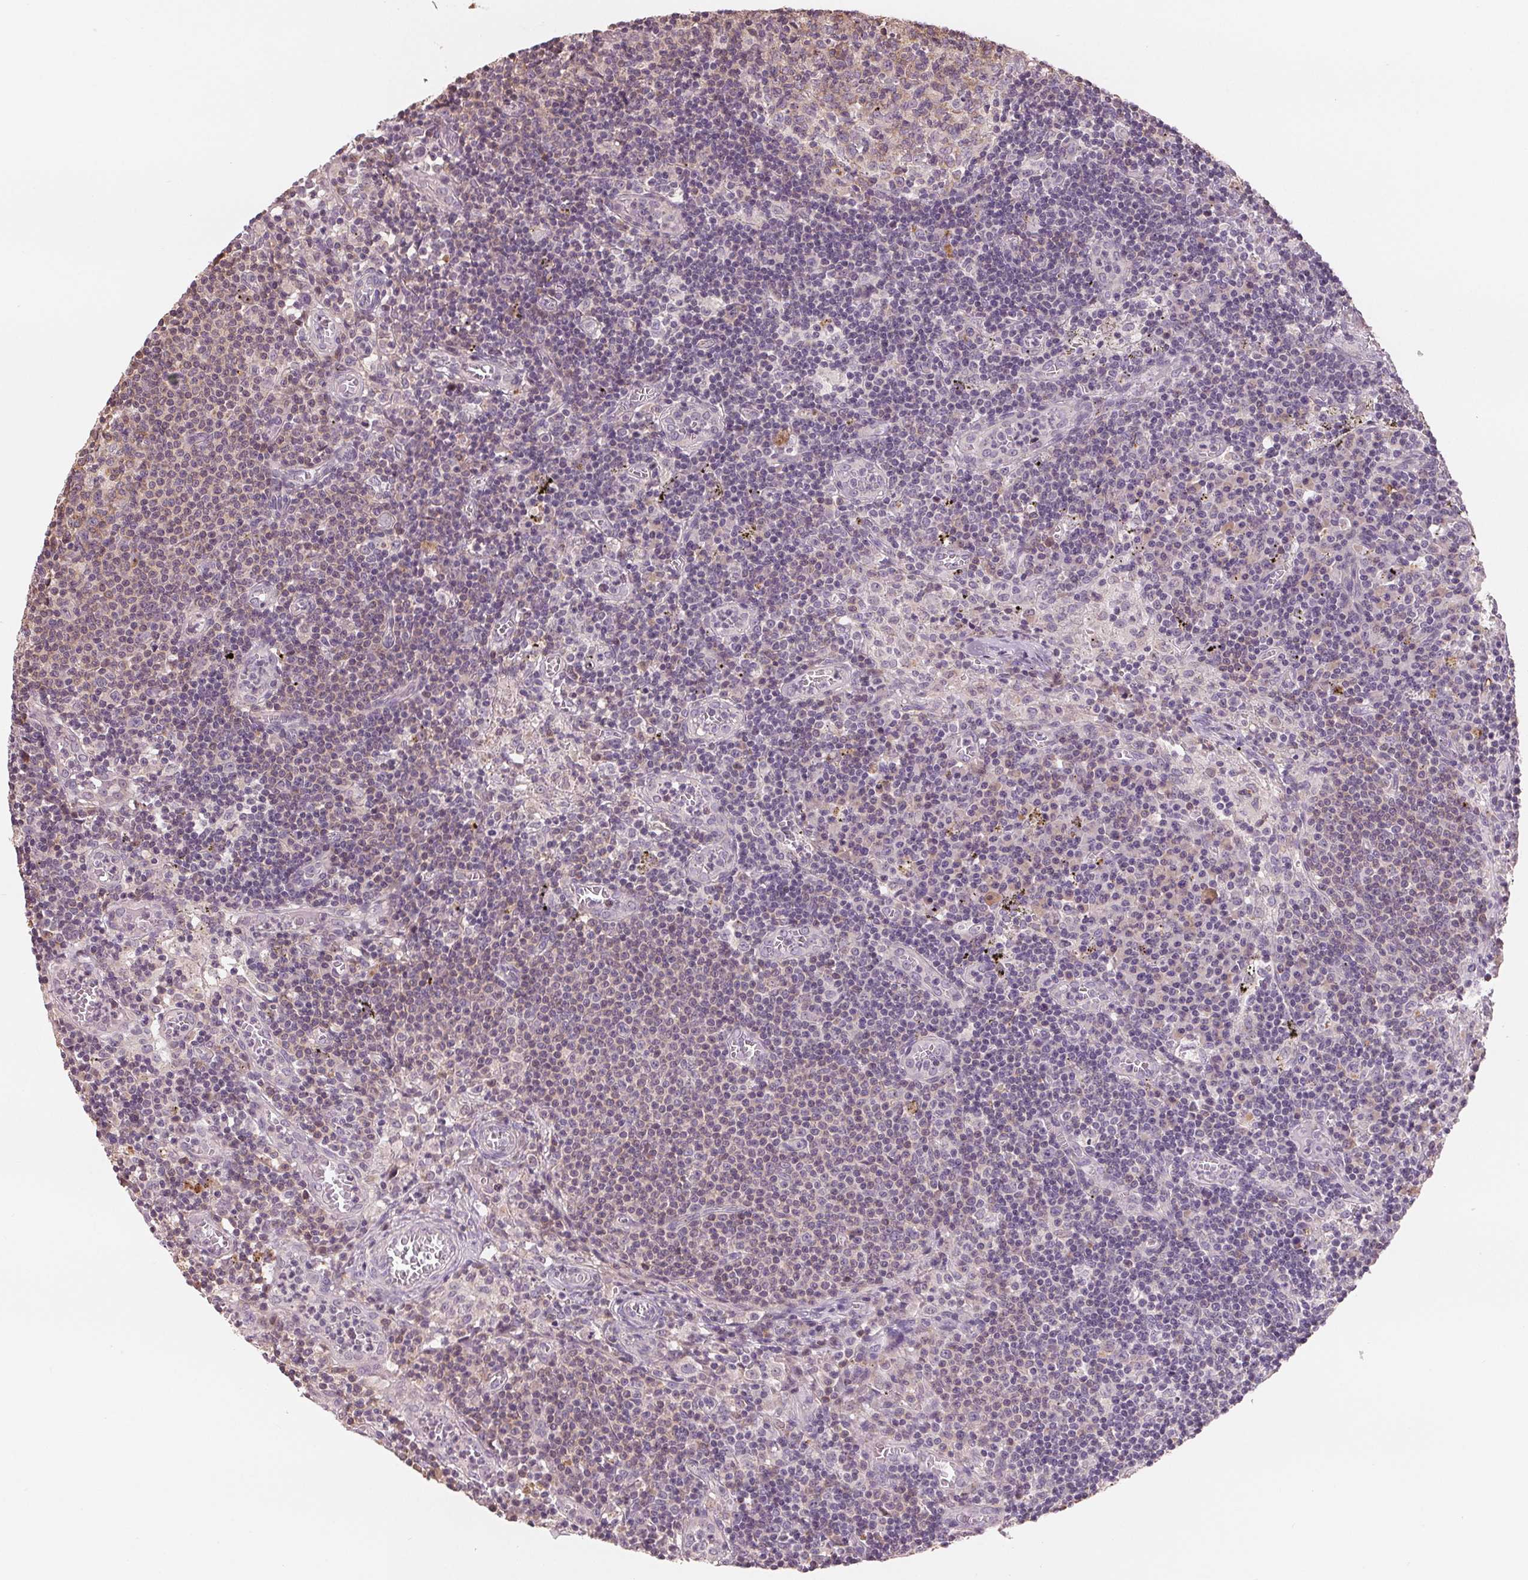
{"staining": {"intensity": "weak", "quantity": "25%-75%", "location": "cytoplasmic/membranous"}, "tissue": "lymph node", "cell_type": "Germinal center cells", "image_type": "normal", "snomed": [{"axis": "morphology", "description": "Normal tissue, NOS"}, {"axis": "topography", "description": "Lymph node"}], "caption": "Benign lymph node displays weak cytoplasmic/membranous positivity in approximately 25%-75% of germinal center cells, visualized by immunohistochemistry.", "gene": "VTCN1", "patient": {"sex": "male", "age": 62}}